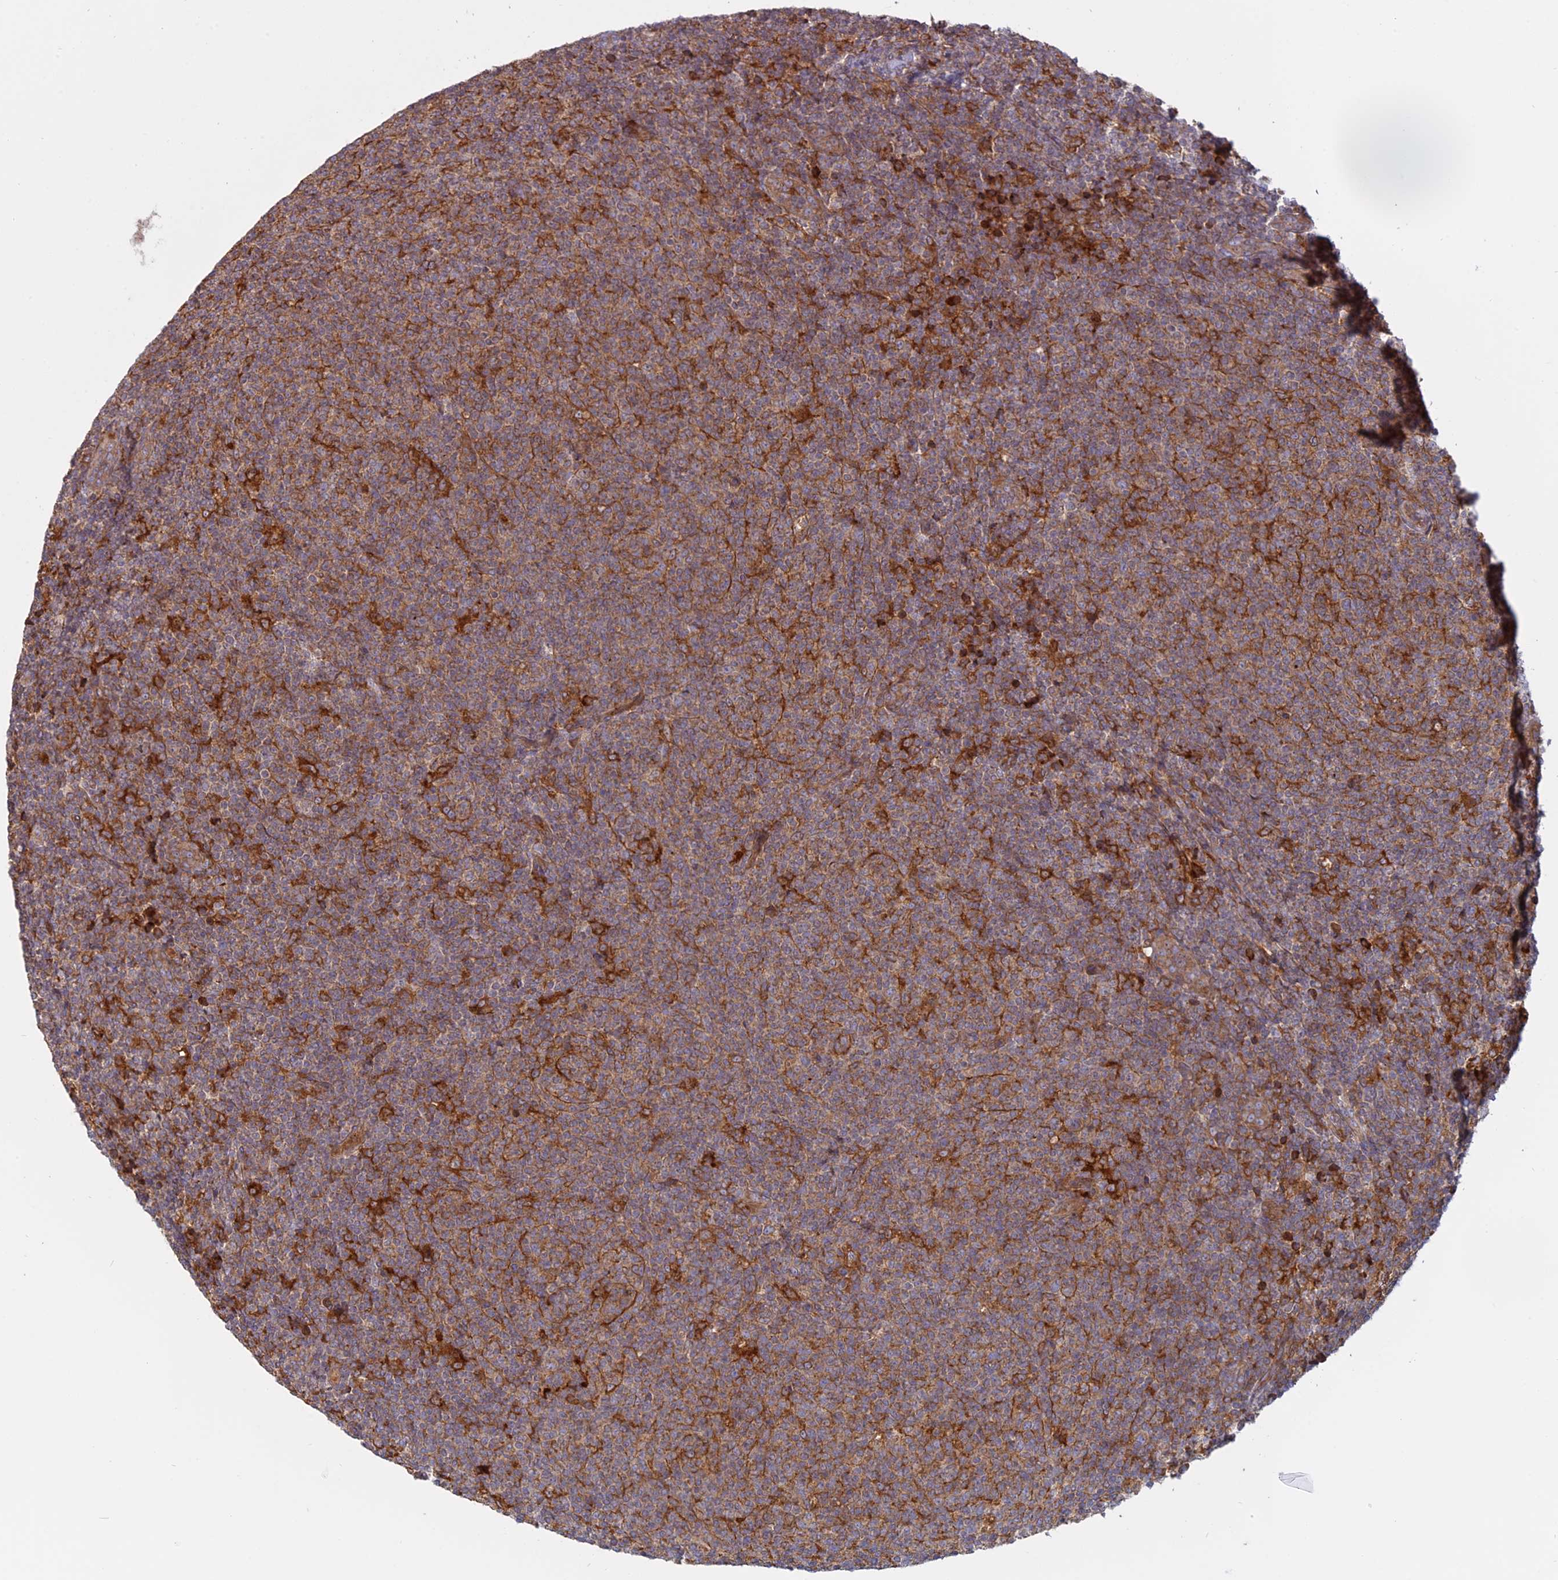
{"staining": {"intensity": "moderate", "quantity": ">75%", "location": "cytoplasmic/membranous"}, "tissue": "lymphoma", "cell_type": "Tumor cells", "image_type": "cancer", "snomed": [{"axis": "morphology", "description": "Malignant lymphoma, non-Hodgkin's type, Low grade"}, {"axis": "topography", "description": "Lymph node"}], "caption": "A histopathology image of low-grade malignant lymphoma, non-Hodgkin's type stained for a protein demonstrates moderate cytoplasmic/membranous brown staining in tumor cells.", "gene": "TMEM208", "patient": {"sex": "male", "age": 66}}